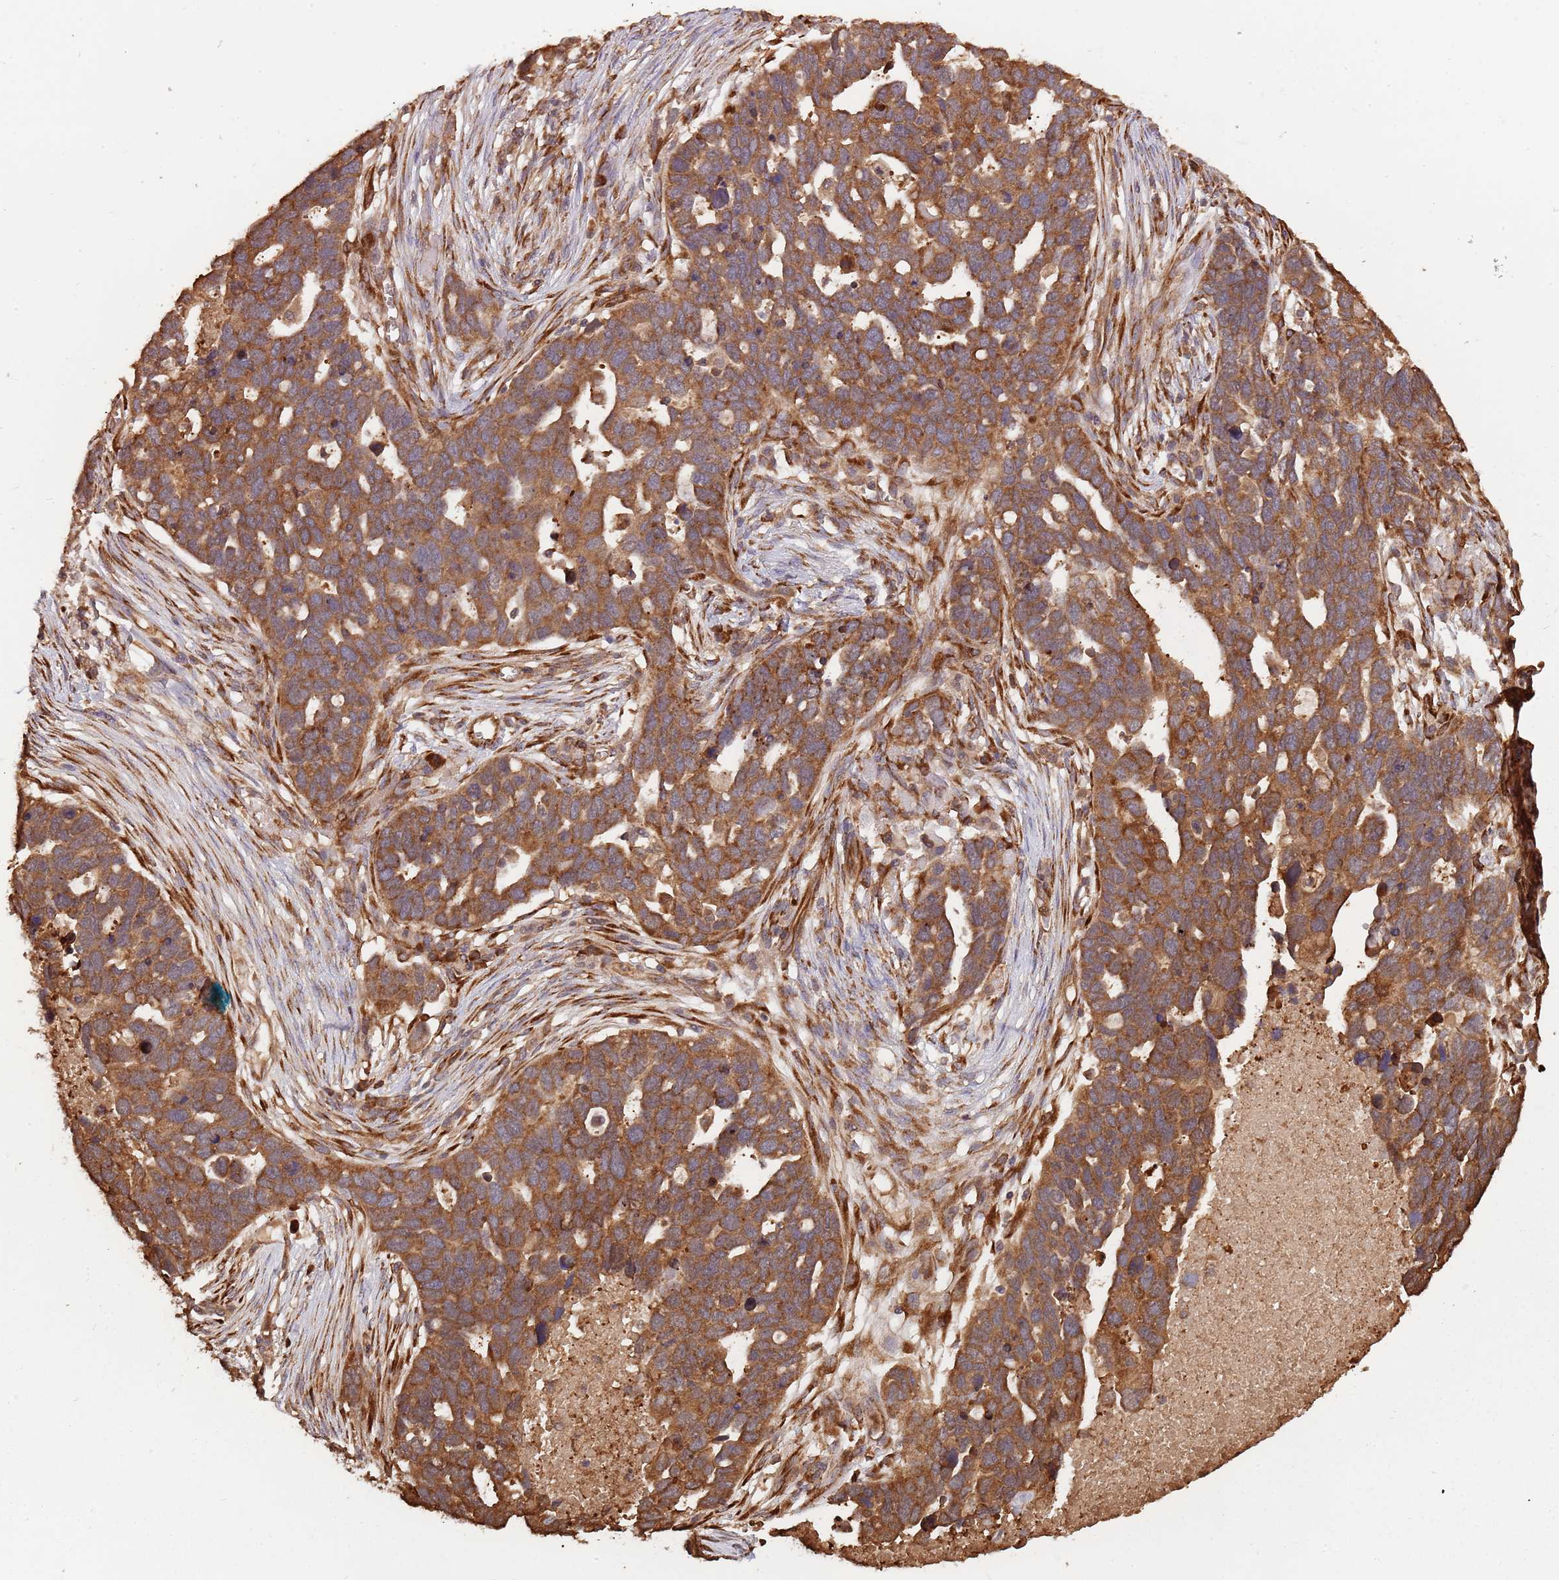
{"staining": {"intensity": "strong", "quantity": ">75%", "location": "cytoplasmic/membranous"}, "tissue": "ovarian cancer", "cell_type": "Tumor cells", "image_type": "cancer", "snomed": [{"axis": "morphology", "description": "Cystadenocarcinoma, serous, NOS"}, {"axis": "topography", "description": "Ovary"}], "caption": "There is high levels of strong cytoplasmic/membranous expression in tumor cells of serous cystadenocarcinoma (ovarian), as demonstrated by immunohistochemical staining (brown color).", "gene": "COG4", "patient": {"sex": "female", "age": 54}}